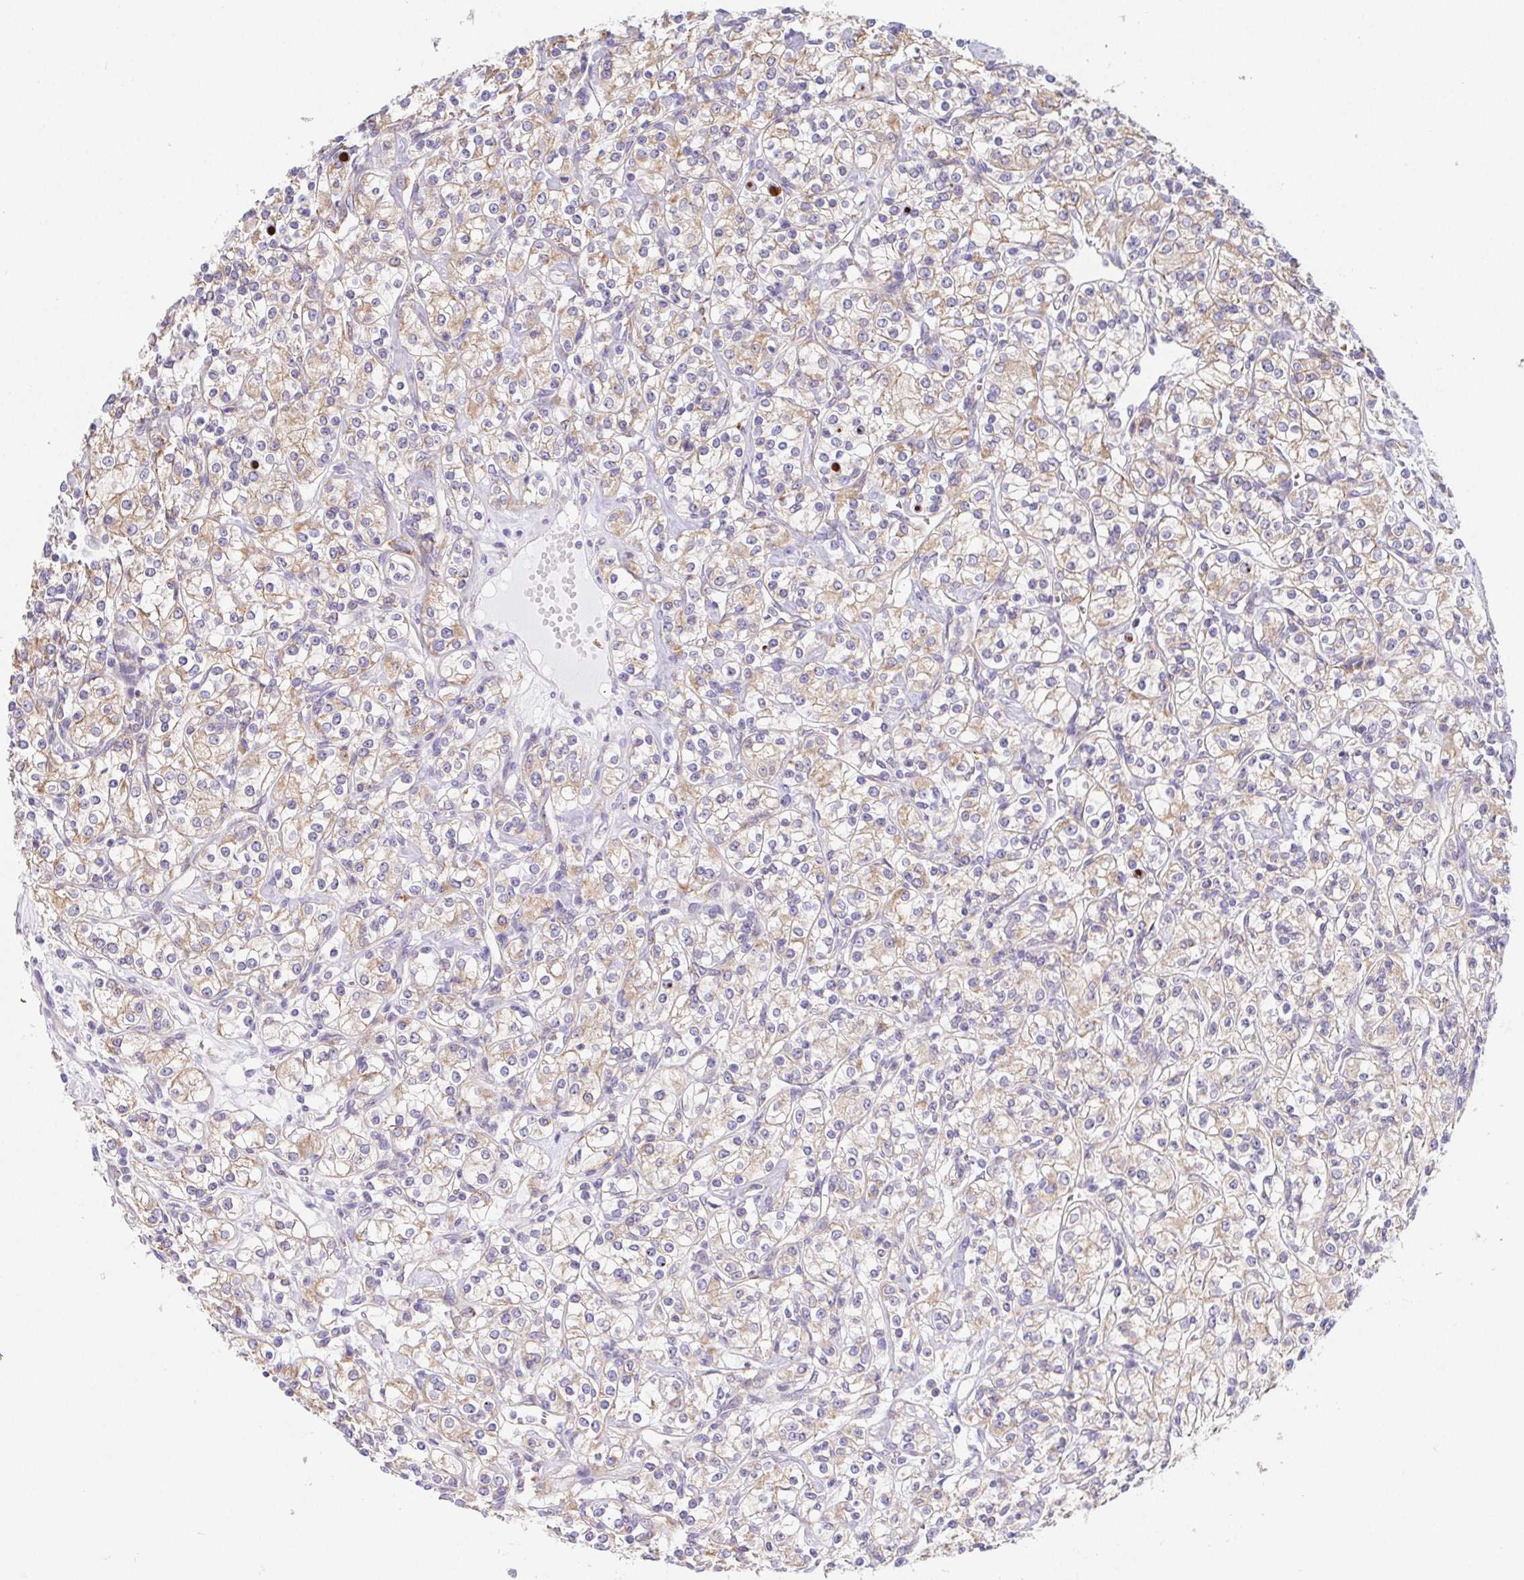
{"staining": {"intensity": "weak", "quantity": ">75%", "location": "cytoplasmic/membranous"}, "tissue": "renal cancer", "cell_type": "Tumor cells", "image_type": "cancer", "snomed": [{"axis": "morphology", "description": "Adenocarcinoma, NOS"}, {"axis": "topography", "description": "Kidney"}], "caption": "Renal cancer (adenocarcinoma) stained for a protein (brown) displays weak cytoplasmic/membranous positive staining in about >75% of tumor cells.", "gene": "ADAM8", "patient": {"sex": "male", "age": 77}}